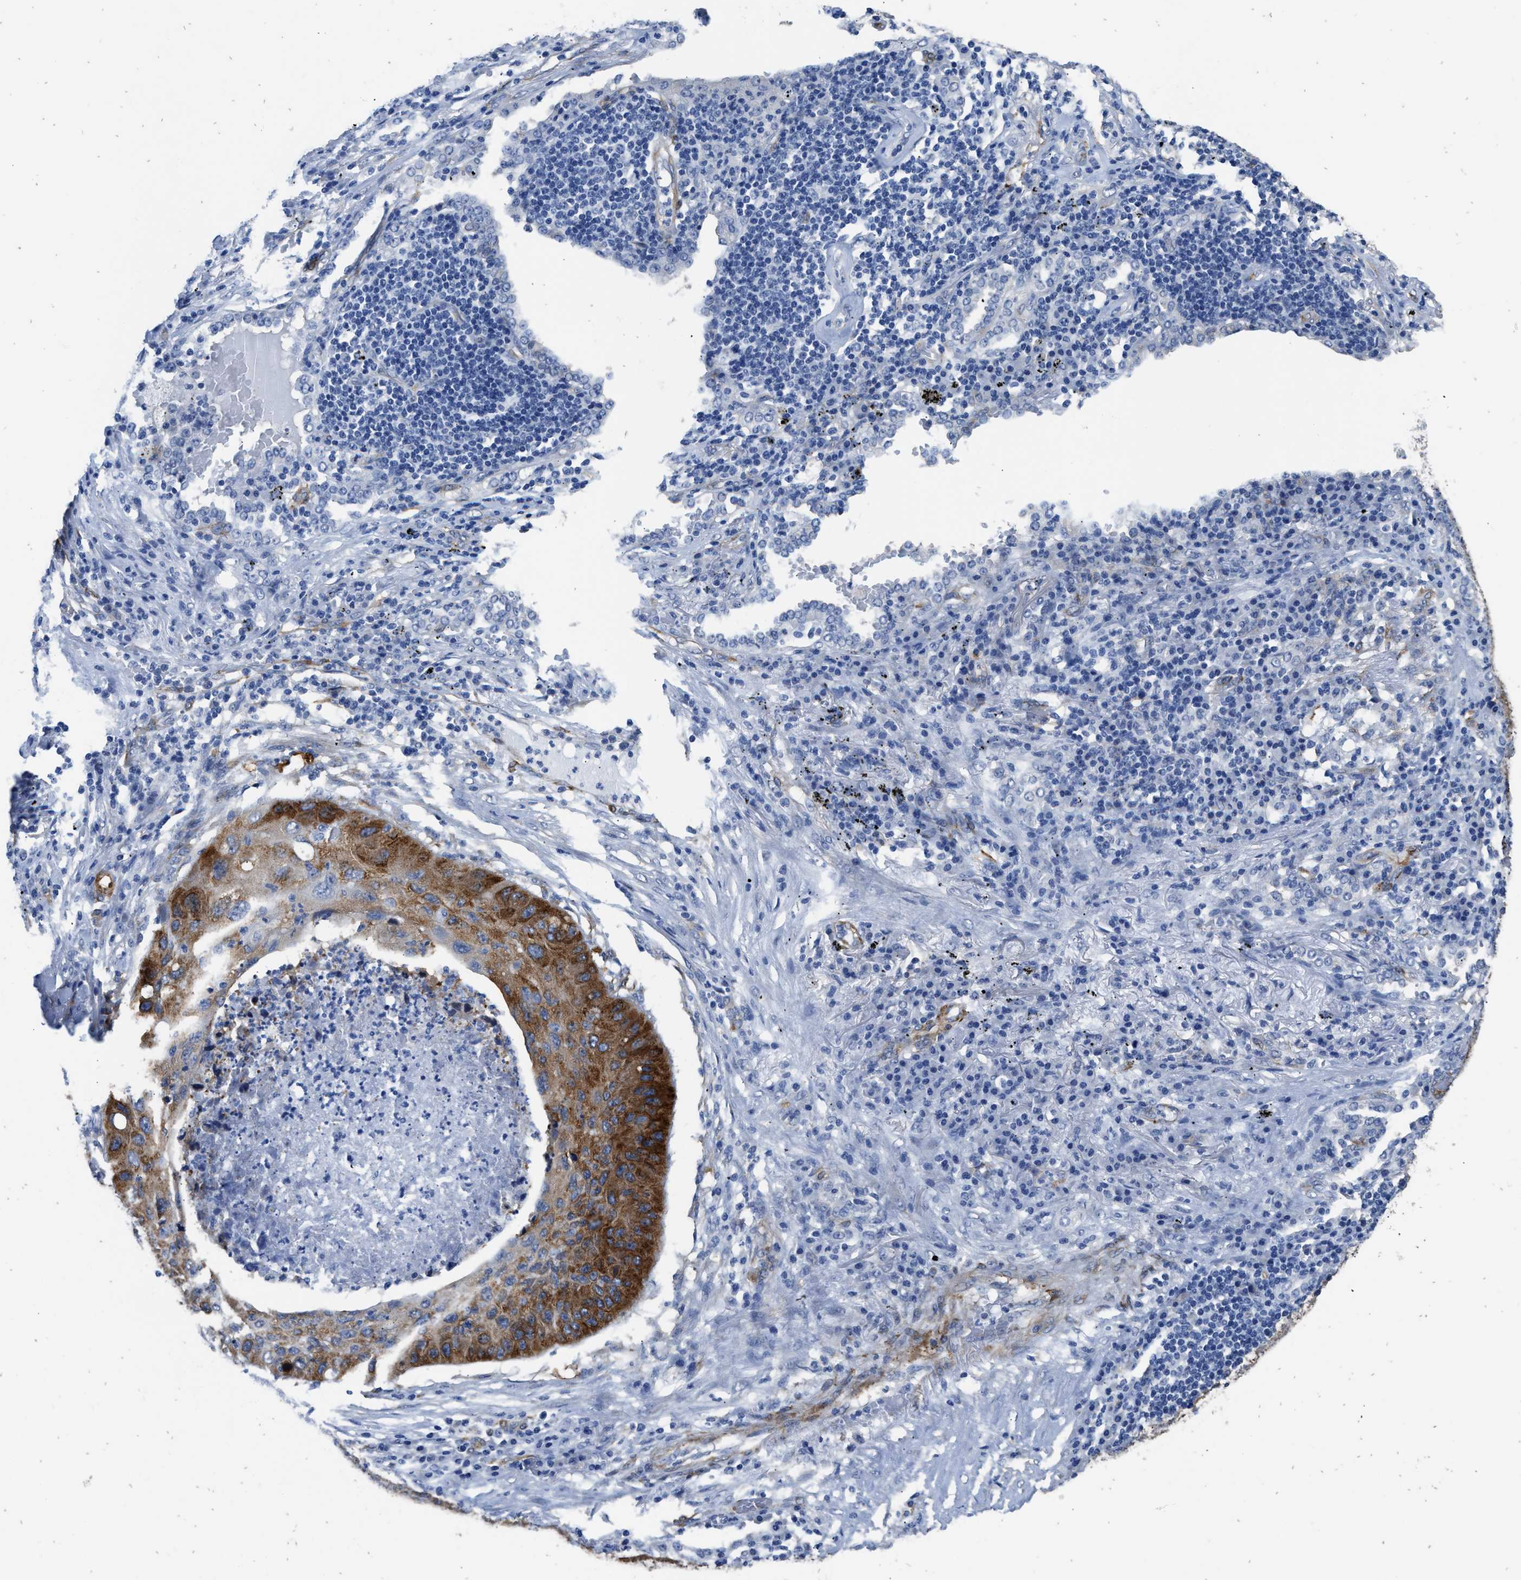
{"staining": {"intensity": "strong", "quantity": "25%-75%", "location": "cytoplasmic/membranous"}, "tissue": "lung cancer", "cell_type": "Tumor cells", "image_type": "cancer", "snomed": [{"axis": "morphology", "description": "Squamous cell carcinoma, NOS"}, {"axis": "topography", "description": "Lung"}], "caption": "Strong cytoplasmic/membranous protein positivity is appreciated in about 25%-75% of tumor cells in lung cancer (squamous cell carcinoma).", "gene": "ZSWIM5", "patient": {"sex": "female", "age": 63}}